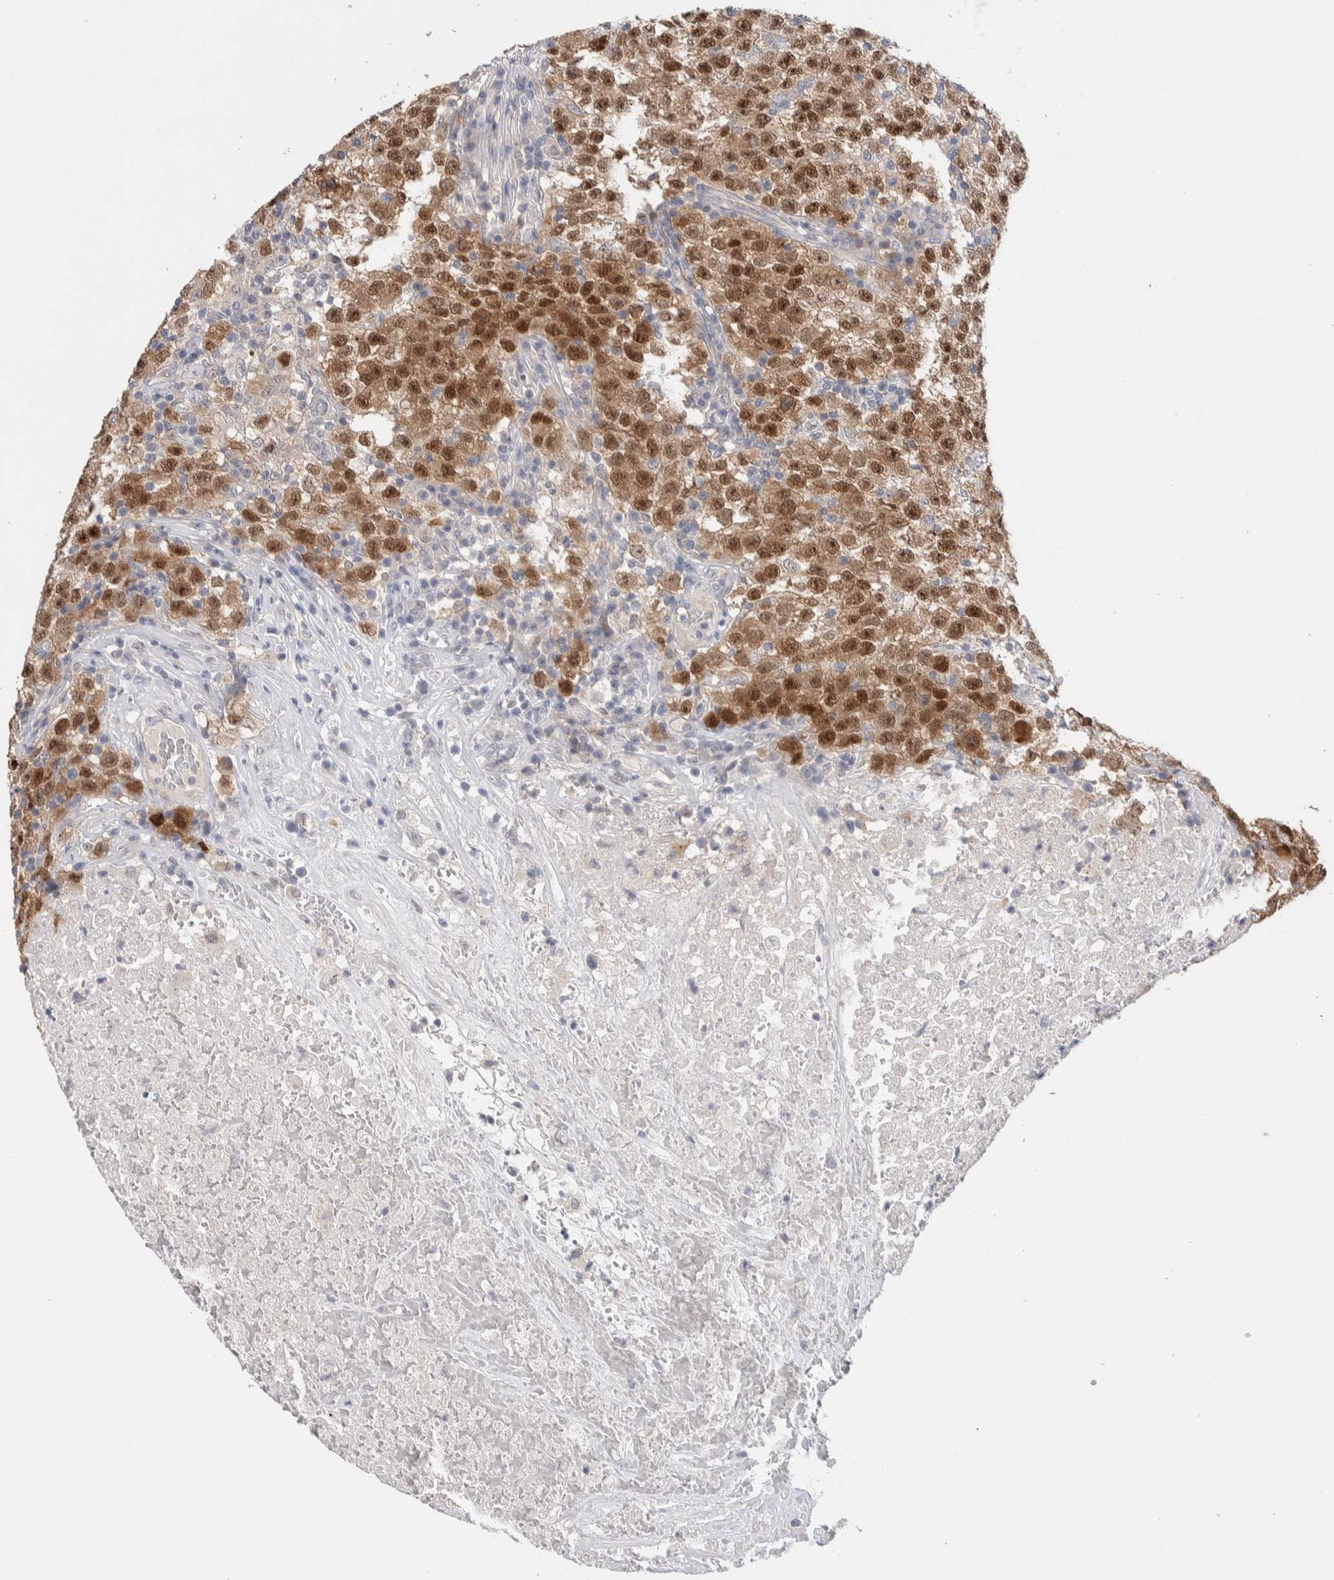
{"staining": {"intensity": "strong", "quantity": ">75%", "location": "cytoplasmic/membranous,nuclear"}, "tissue": "testis cancer", "cell_type": "Tumor cells", "image_type": "cancer", "snomed": [{"axis": "morphology", "description": "Seminoma, NOS"}, {"axis": "topography", "description": "Testis"}], "caption": "IHC (DAB (3,3'-diaminobenzidine)) staining of testis cancer (seminoma) shows strong cytoplasmic/membranous and nuclear protein staining in about >75% of tumor cells.", "gene": "DNAJB6", "patient": {"sex": "male", "age": 22}}